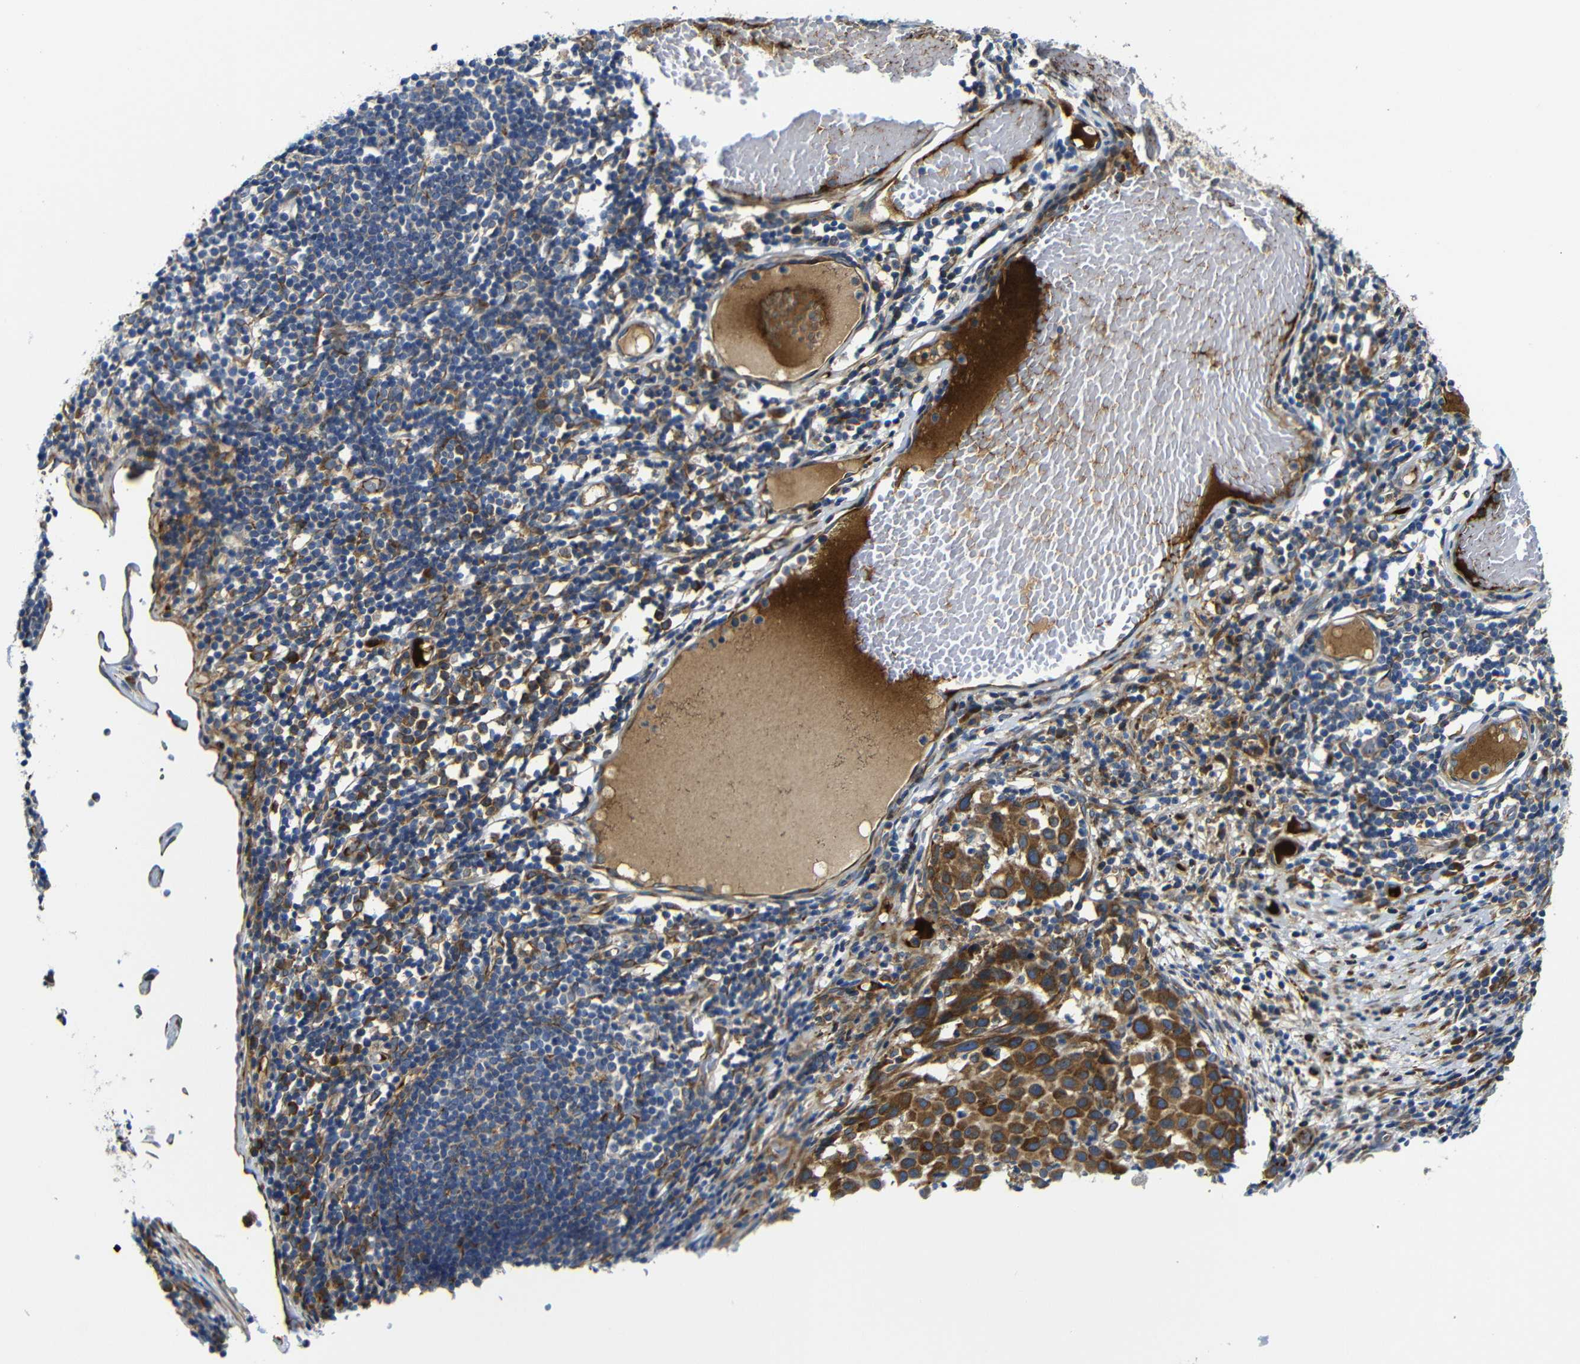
{"staining": {"intensity": "strong", "quantity": ">75%", "location": "cytoplasmic/membranous"}, "tissue": "melanoma", "cell_type": "Tumor cells", "image_type": "cancer", "snomed": [{"axis": "morphology", "description": "Malignant melanoma, Metastatic site"}, {"axis": "topography", "description": "Lymph node"}], "caption": "Melanoma was stained to show a protein in brown. There is high levels of strong cytoplasmic/membranous positivity in about >75% of tumor cells.", "gene": "CLCC1", "patient": {"sex": "male", "age": 61}}